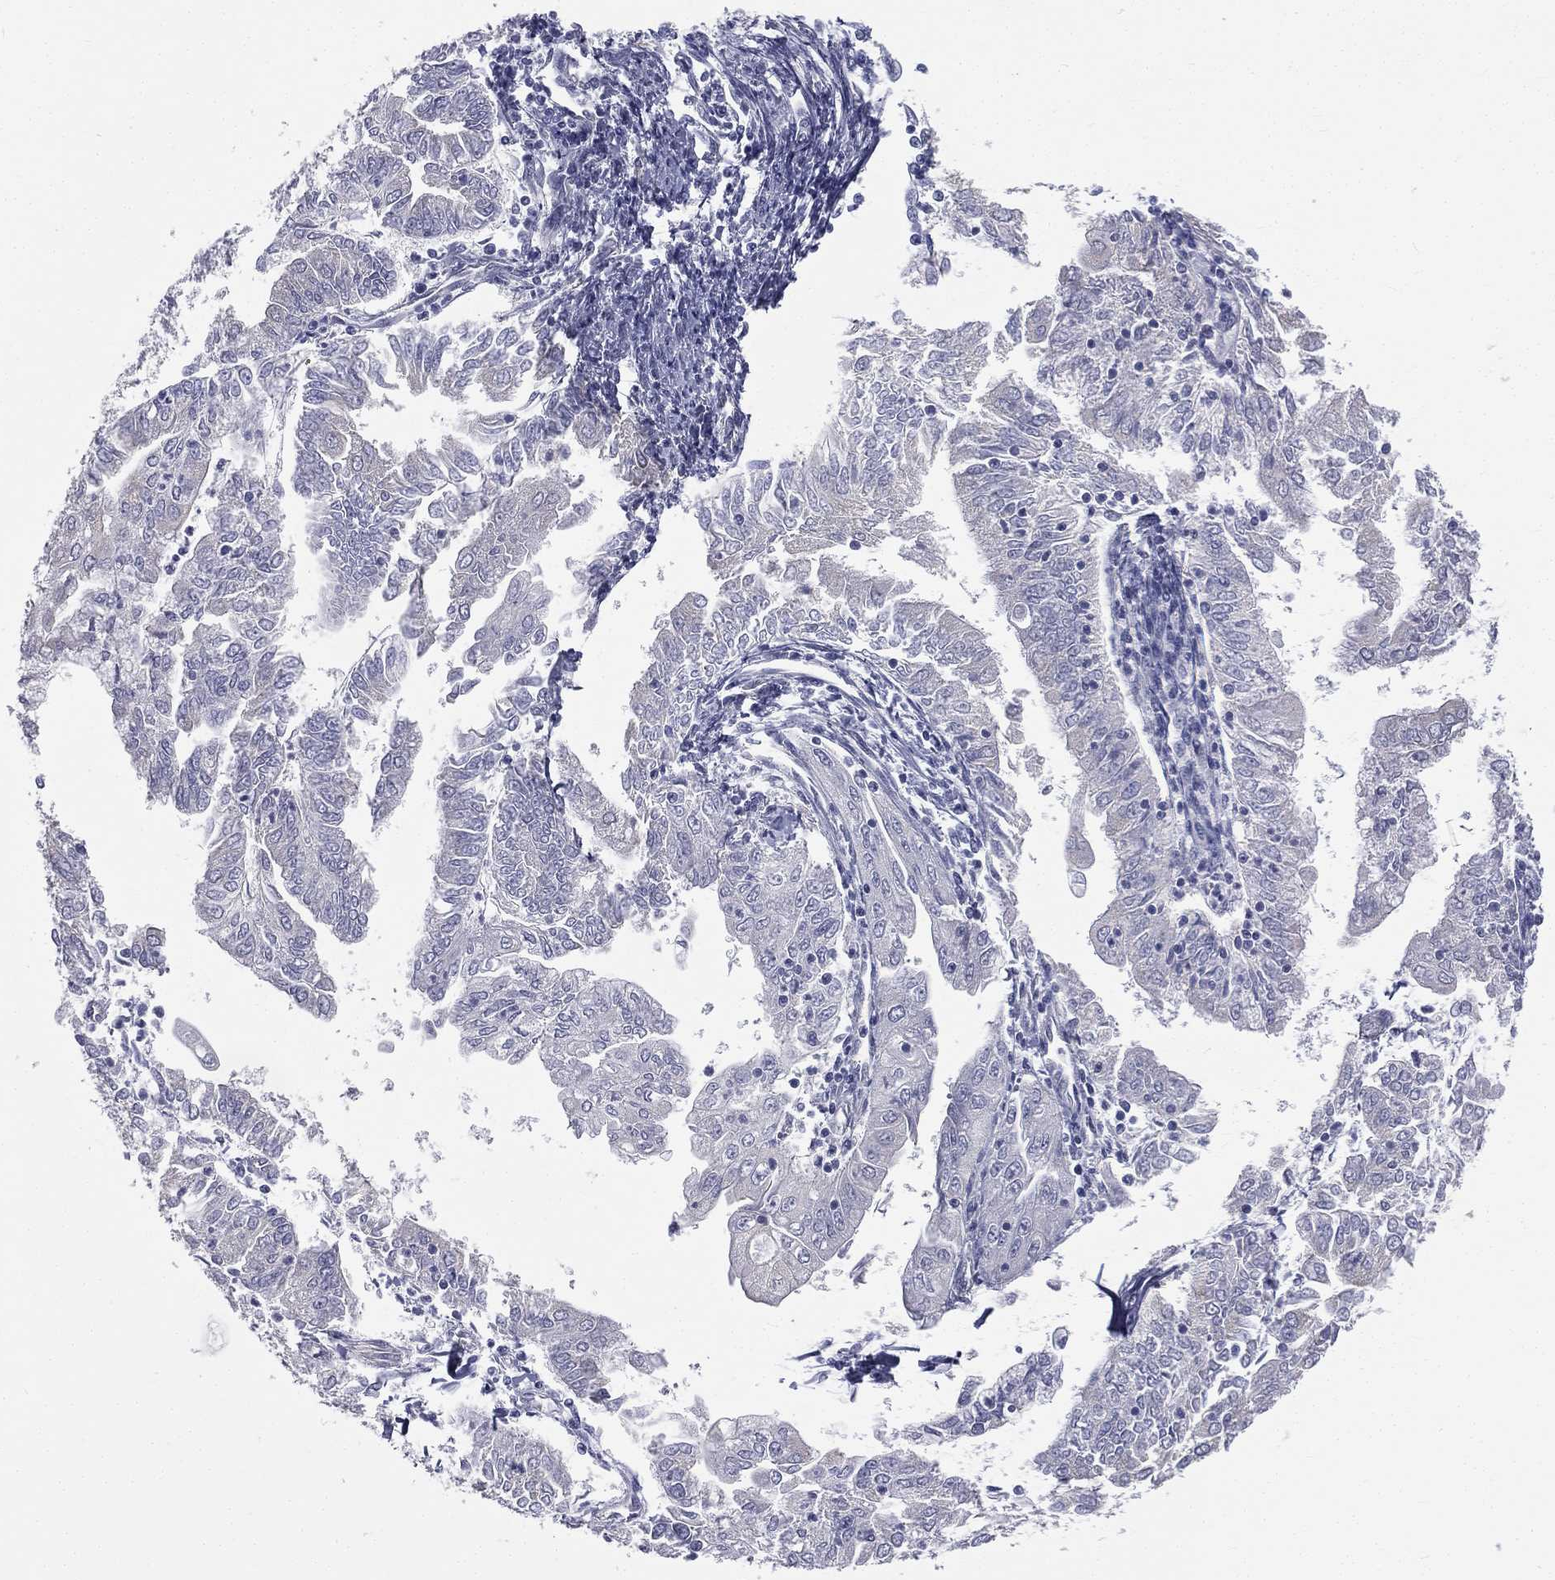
{"staining": {"intensity": "negative", "quantity": "none", "location": "none"}, "tissue": "endometrial cancer", "cell_type": "Tumor cells", "image_type": "cancer", "snomed": [{"axis": "morphology", "description": "Adenocarcinoma, NOS"}, {"axis": "topography", "description": "Endometrium"}], "caption": "High magnification brightfield microscopy of endometrial cancer stained with DAB (brown) and counterstained with hematoxylin (blue): tumor cells show no significant expression. (Brightfield microscopy of DAB (3,3'-diaminobenzidine) immunohistochemistry at high magnification).", "gene": "MUC13", "patient": {"sex": "female", "age": 56}}